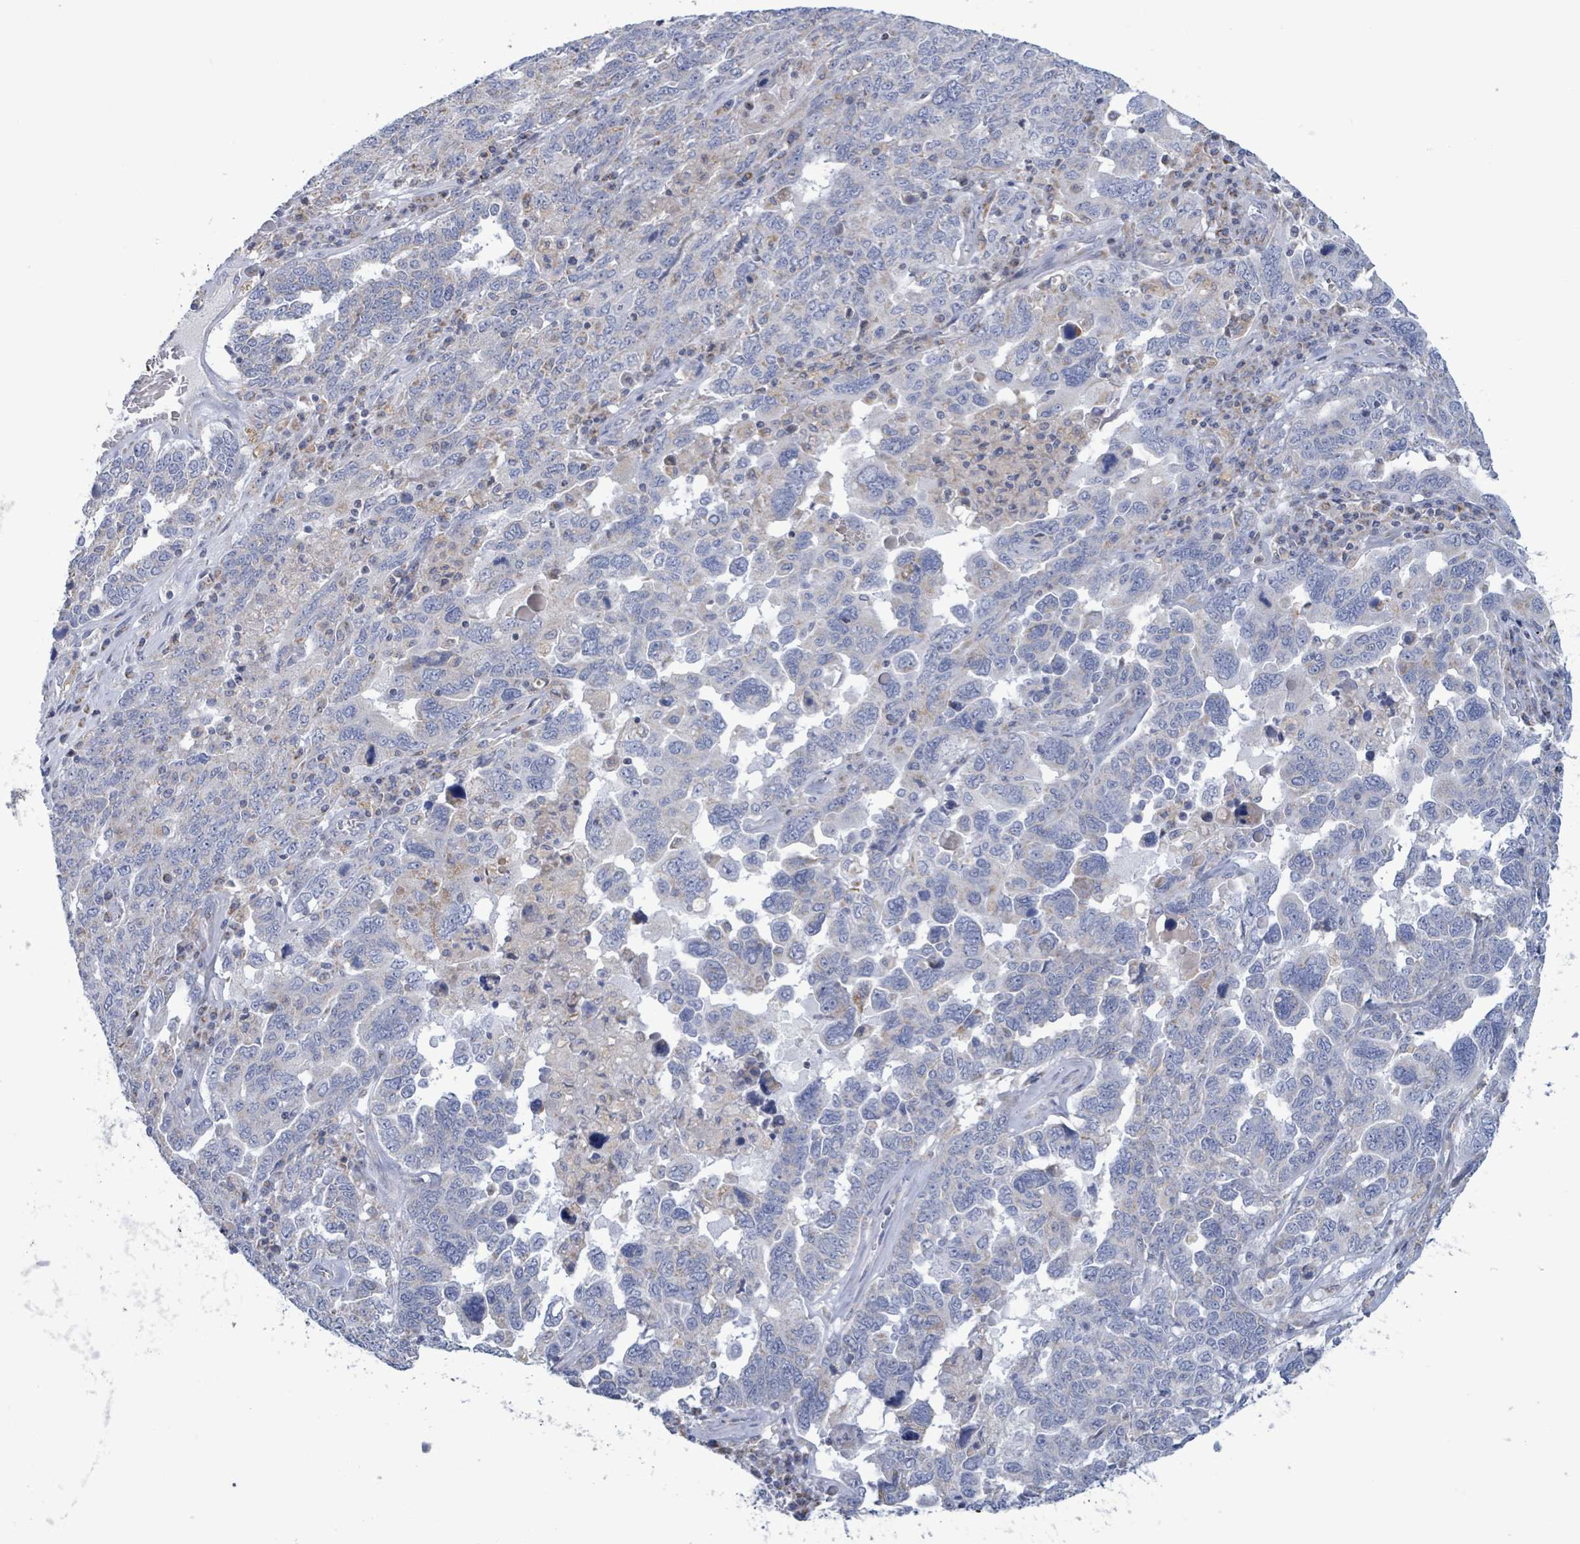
{"staining": {"intensity": "negative", "quantity": "none", "location": "none"}, "tissue": "ovarian cancer", "cell_type": "Tumor cells", "image_type": "cancer", "snomed": [{"axis": "morphology", "description": "Carcinoma, endometroid"}, {"axis": "topography", "description": "Ovary"}], "caption": "This is an IHC photomicrograph of human ovarian cancer. There is no positivity in tumor cells.", "gene": "AKR1C4", "patient": {"sex": "female", "age": 62}}